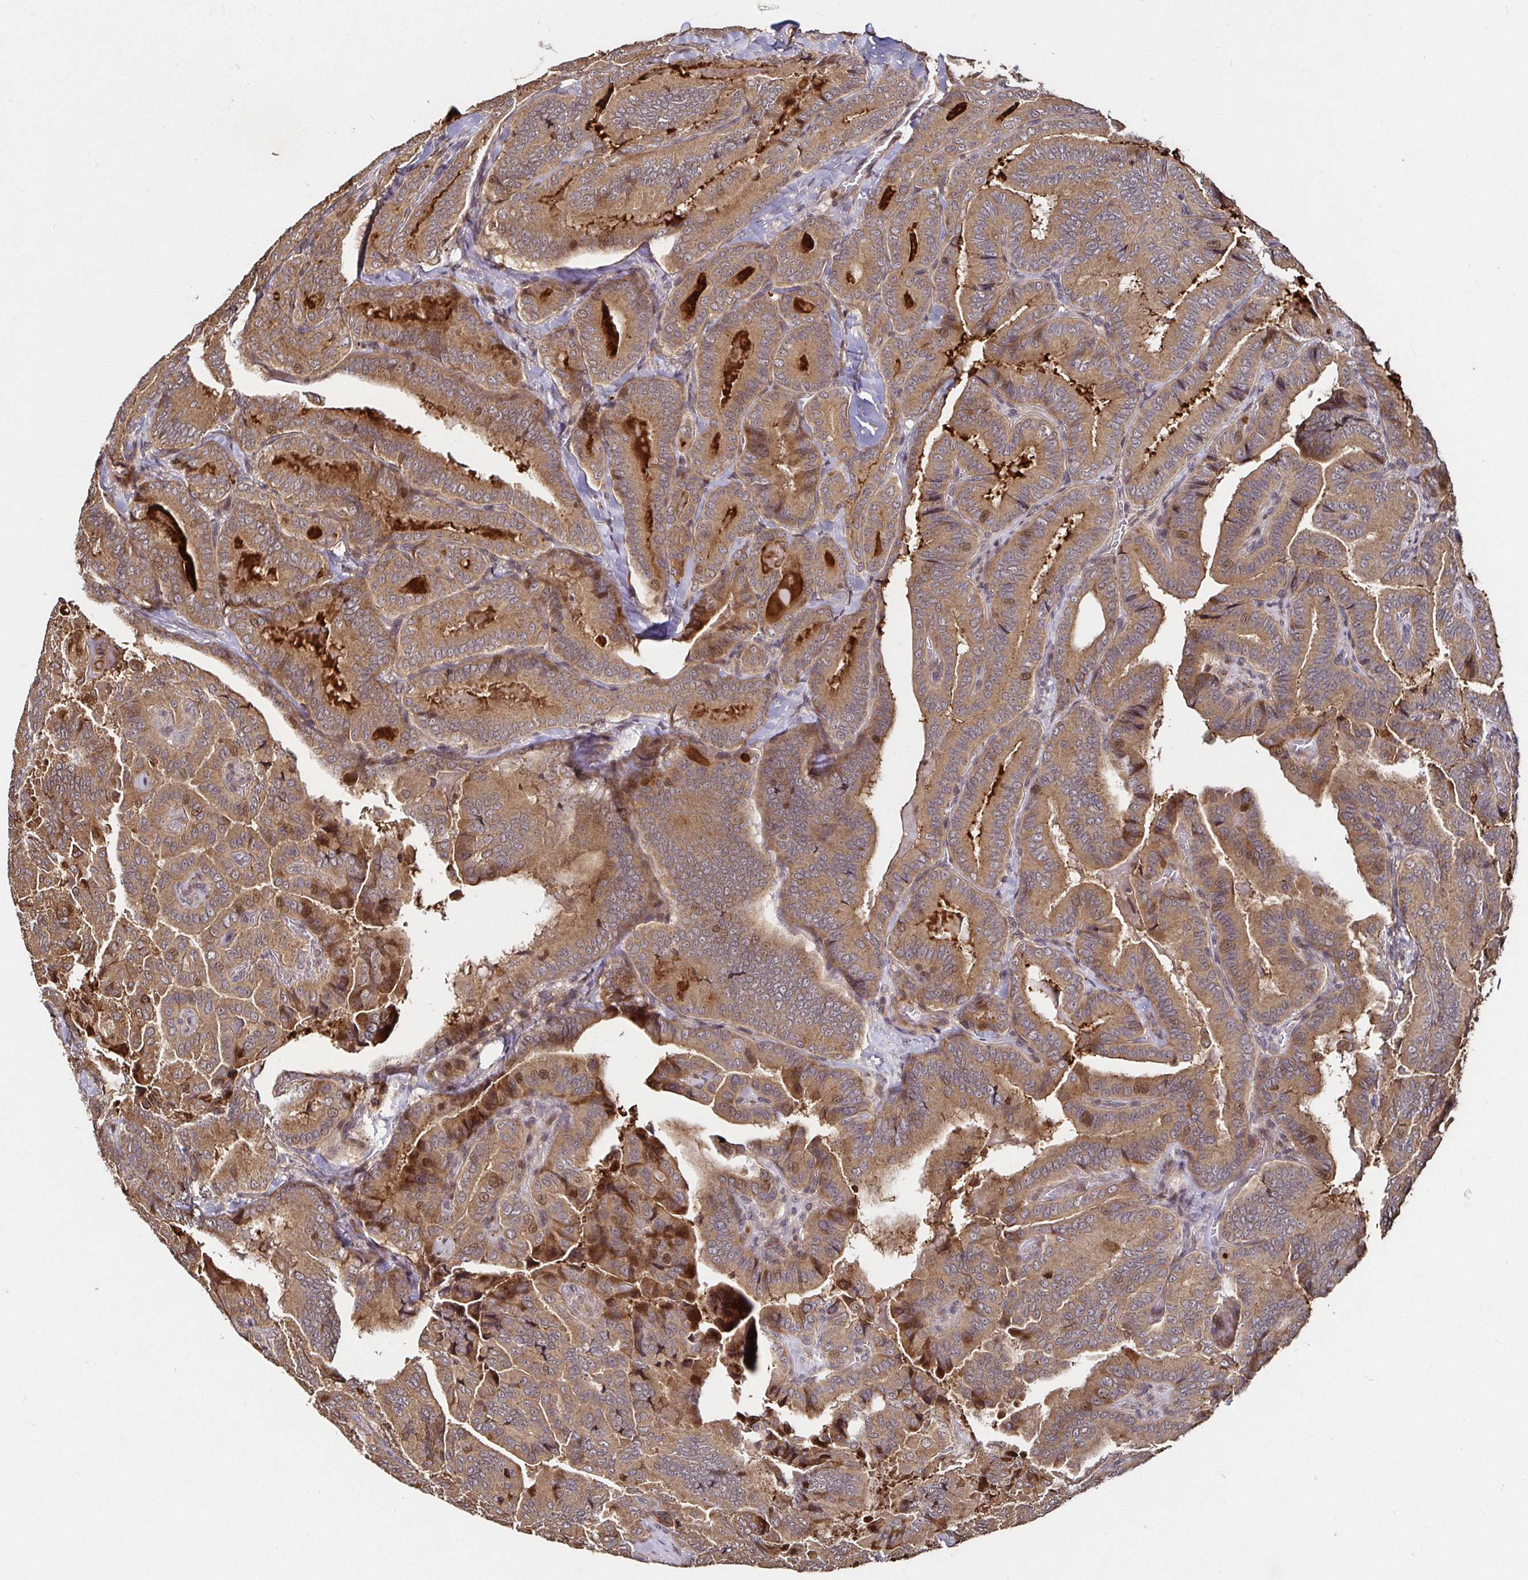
{"staining": {"intensity": "moderate", "quantity": ">75%", "location": "cytoplasmic/membranous"}, "tissue": "thyroid cancer", "cell_type": "Tumor cells", "image_type": "cancer", "snomed": [{"axis": "morphology", "description": "Papillary adenocarcinoma, NOS"}, {"axis": "topography", "description": "Thyroid gland"}], "caption": "High-power microscopy captured an immunohistochemistry histopathology image of thyroid cancer (papillary adenocarcinoma), revealing moderate cytoplasmic/membranous positivity in about >75% of tumor cells.", "gene": "SMYD3", "patient": {"sex": "male", "age": 61}}